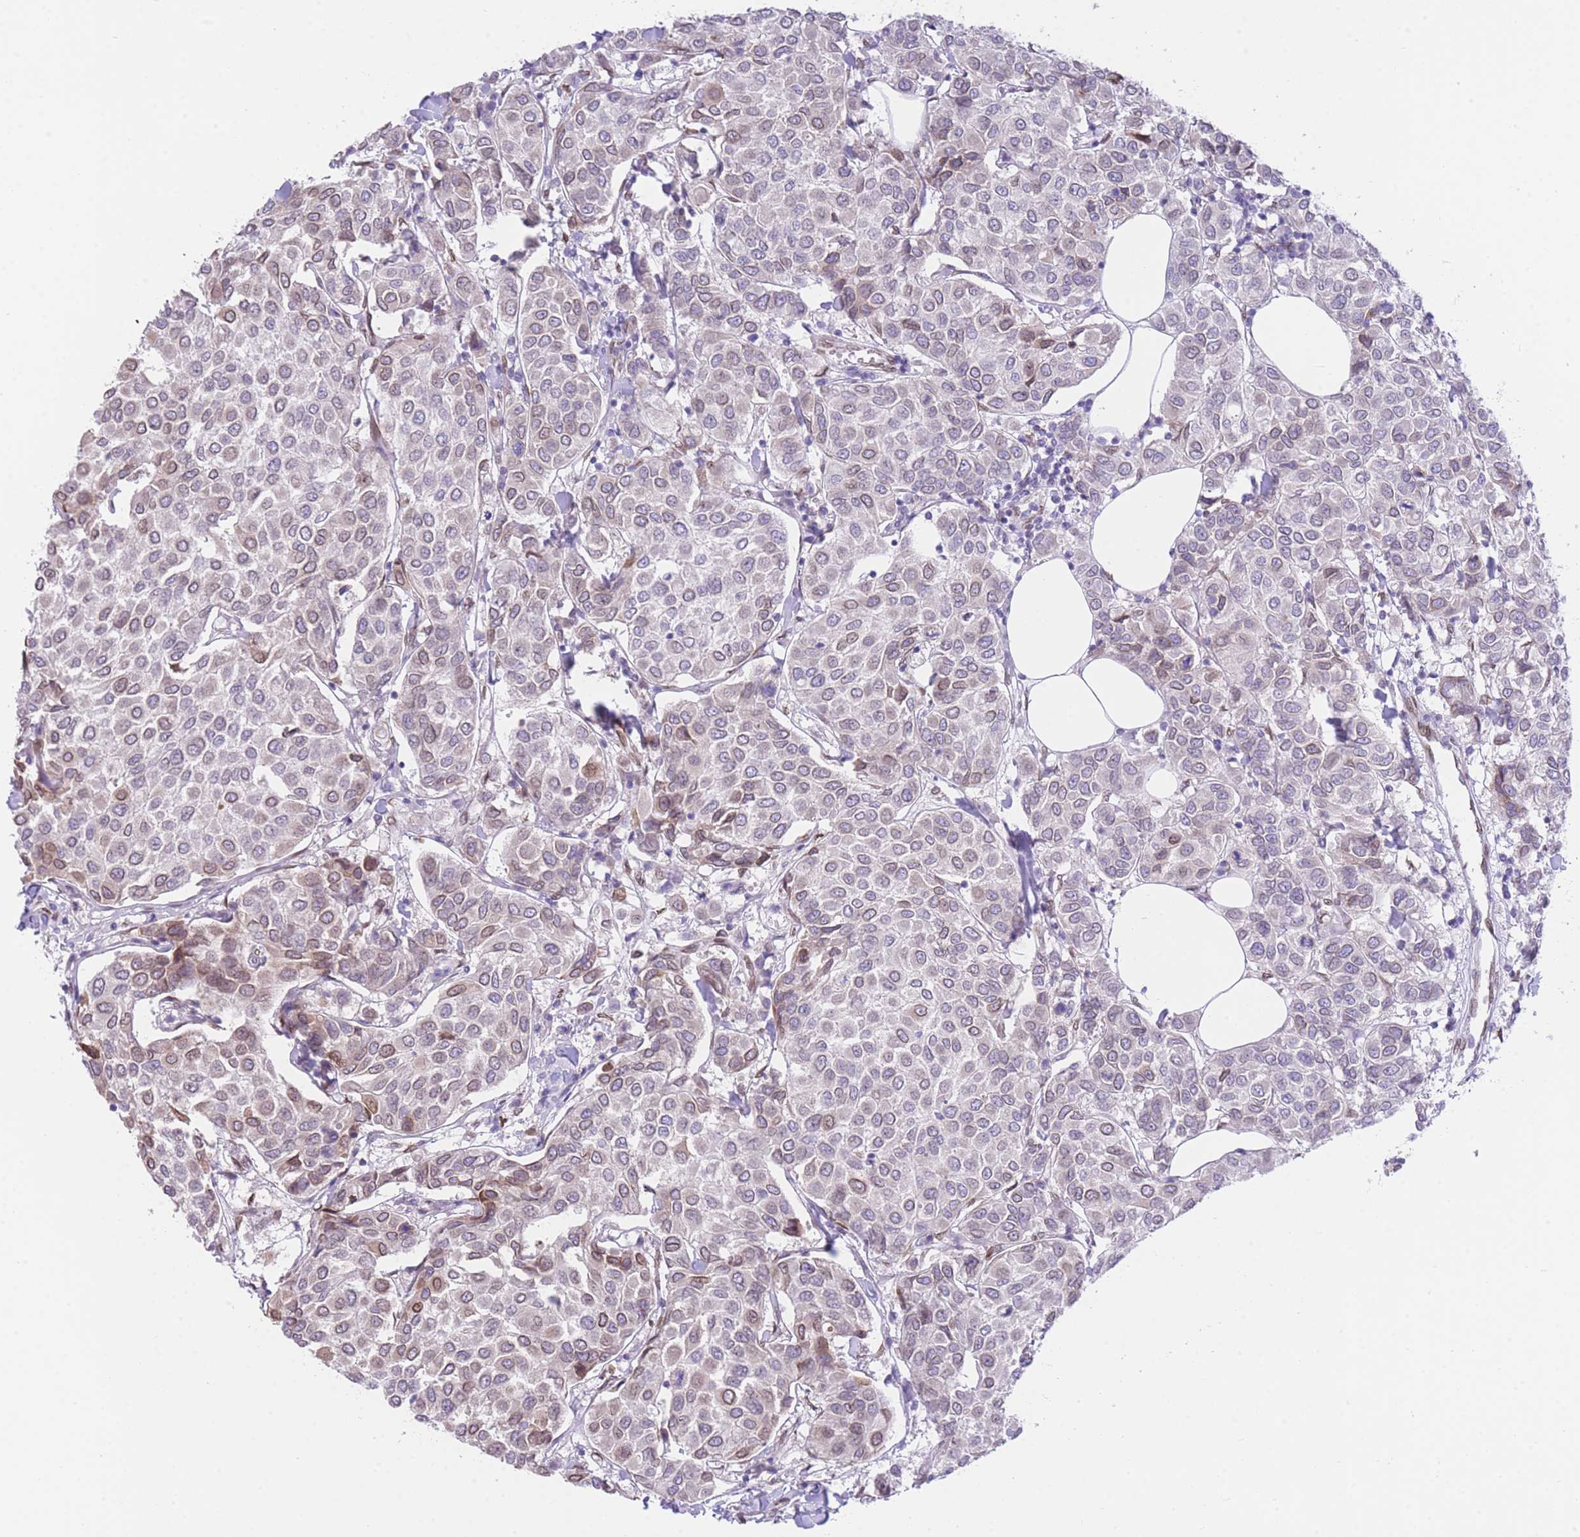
{"staining": {"intensity": "weak", "quantity": "25%-75%", "location": "nuclear"}, "tissue": "breast cancer", "cell_type": "Tumor cells", "image_type": "cancer", "snomed": [{"axis": "morphology", "description": "Duct carcinoma"}, {"axis": "topography", "description": "Breast"}], "caption": "Immunohistochemical staining of breast cancer shows low levels of weak nuclear protein staining in about 25%-75% of tumor cells. The staining is performed using DAB brown chromogen to label protein expression. The nuclei are counter-stained blue using hematoxylin.", "gene": "OR10AD1", "patient": {"sex": "female", "age": 55}}